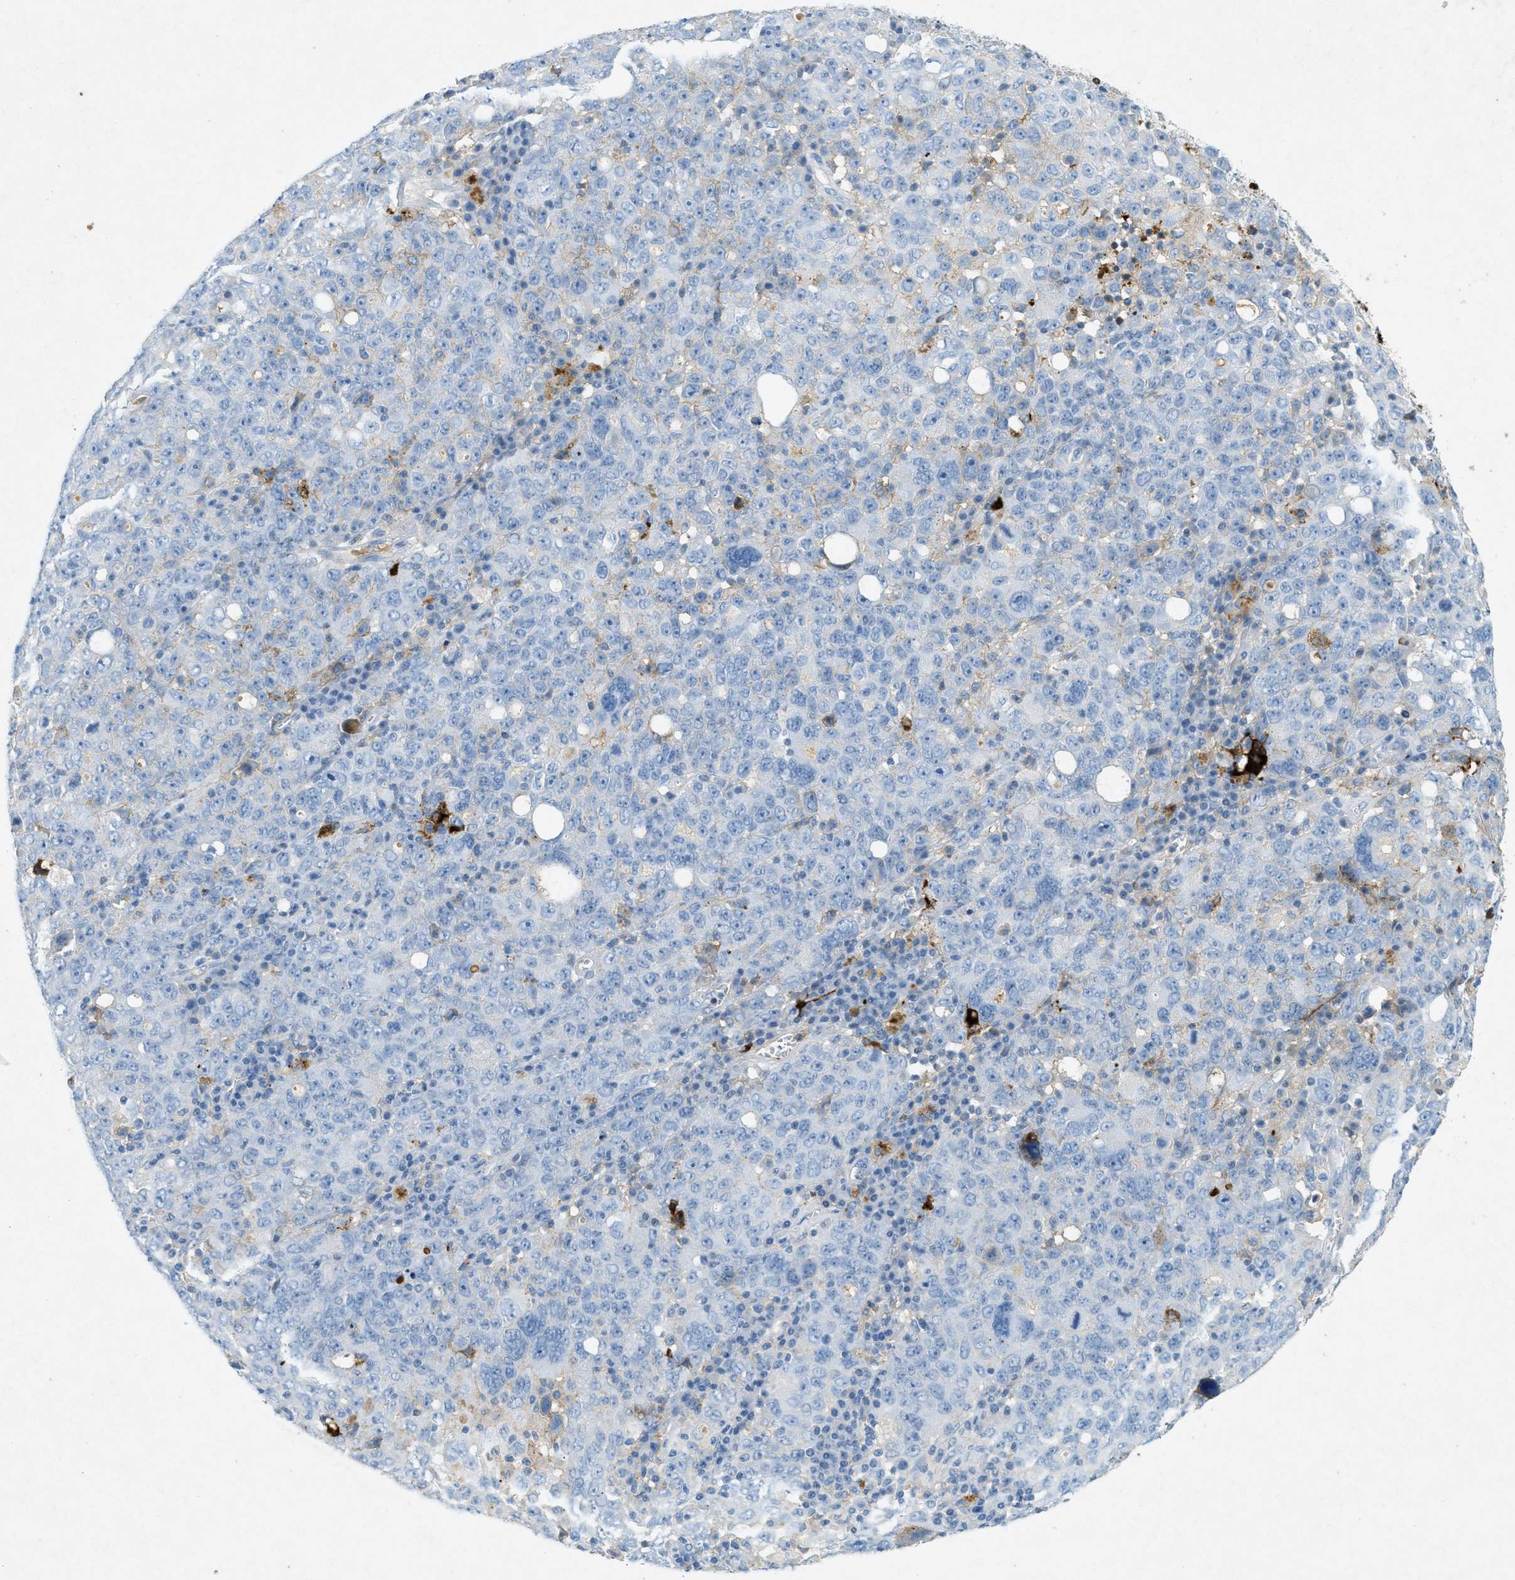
{"staining": {"intensity": "negative", "quantity": "none", "location": "none"}, "tissue": "ovarian cancer", "cell_type": "Tumor cells", "image_type": "cancer", "snomed": [{"axis": "morphology", "description": "Carcinoma, endometroid"}, {"axis": "topography", "description": "Ovary"}], "caption": "DAB immunohistochemical staining of ovarian cancer demonstrates no significant staining in tumor cells.", "gene": "F2", "patient": {"sex": "female", "age": 62}}